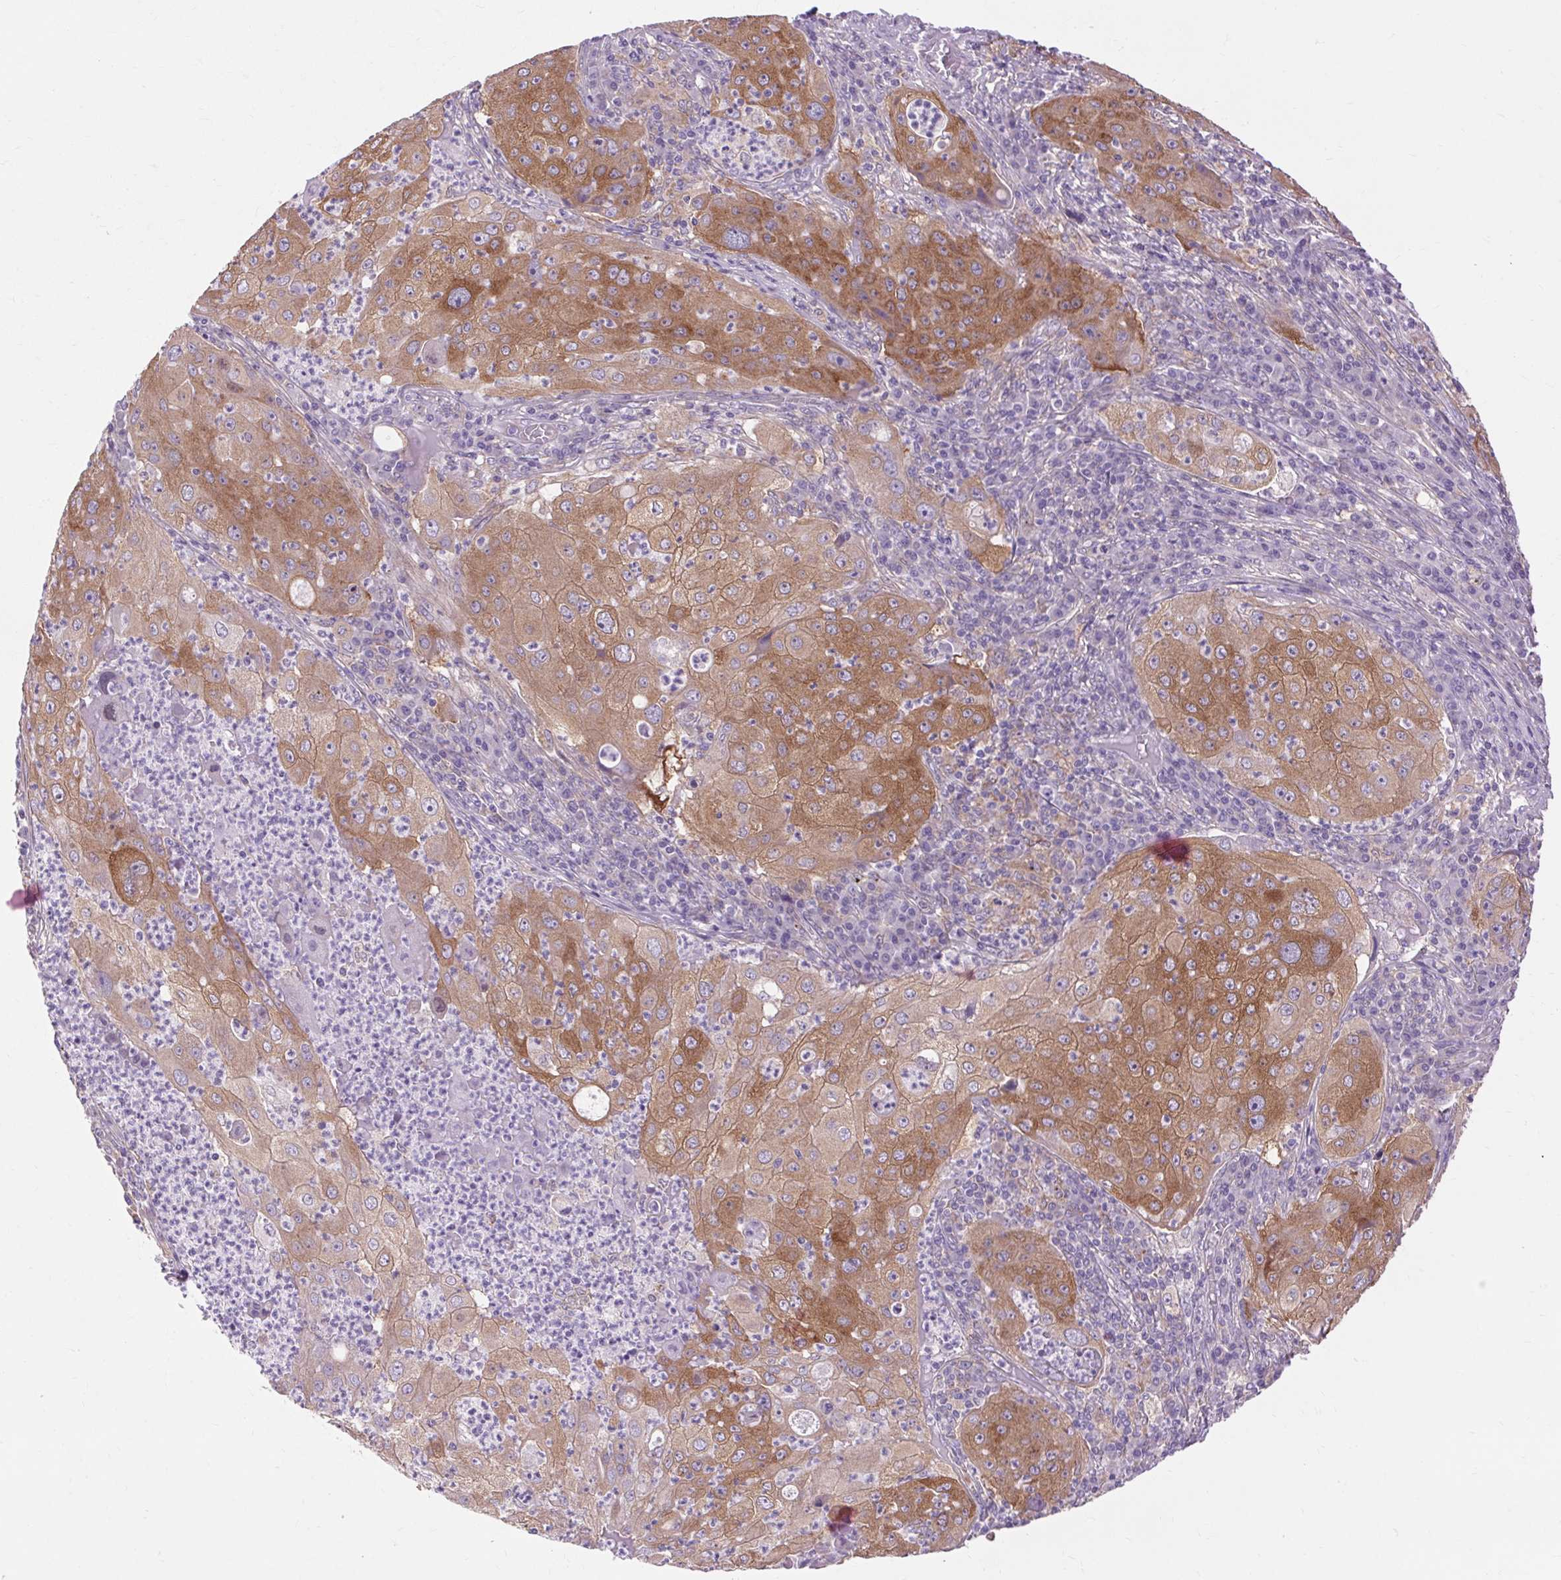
{"staining": {"intensity": "moderate", "quantity": ">75%", "location": "cytoplasmic/membranous"}, "tissue": "lung cancer", "cell_type": "Tumor cells", "image_type": "cancer", "snomed": [{"axis": "morphology", "description": "Squamous cell carcinoma, NOS"}, {"axis": "topography", "description": "Lung"}], "caption": "Human lung cancer (squamous cell carcinoma) stained with a protein marker shows moderate staining in tumor cells.", "gene": "SOWAHC", "patient": {"sex": "female", "age": 59}}